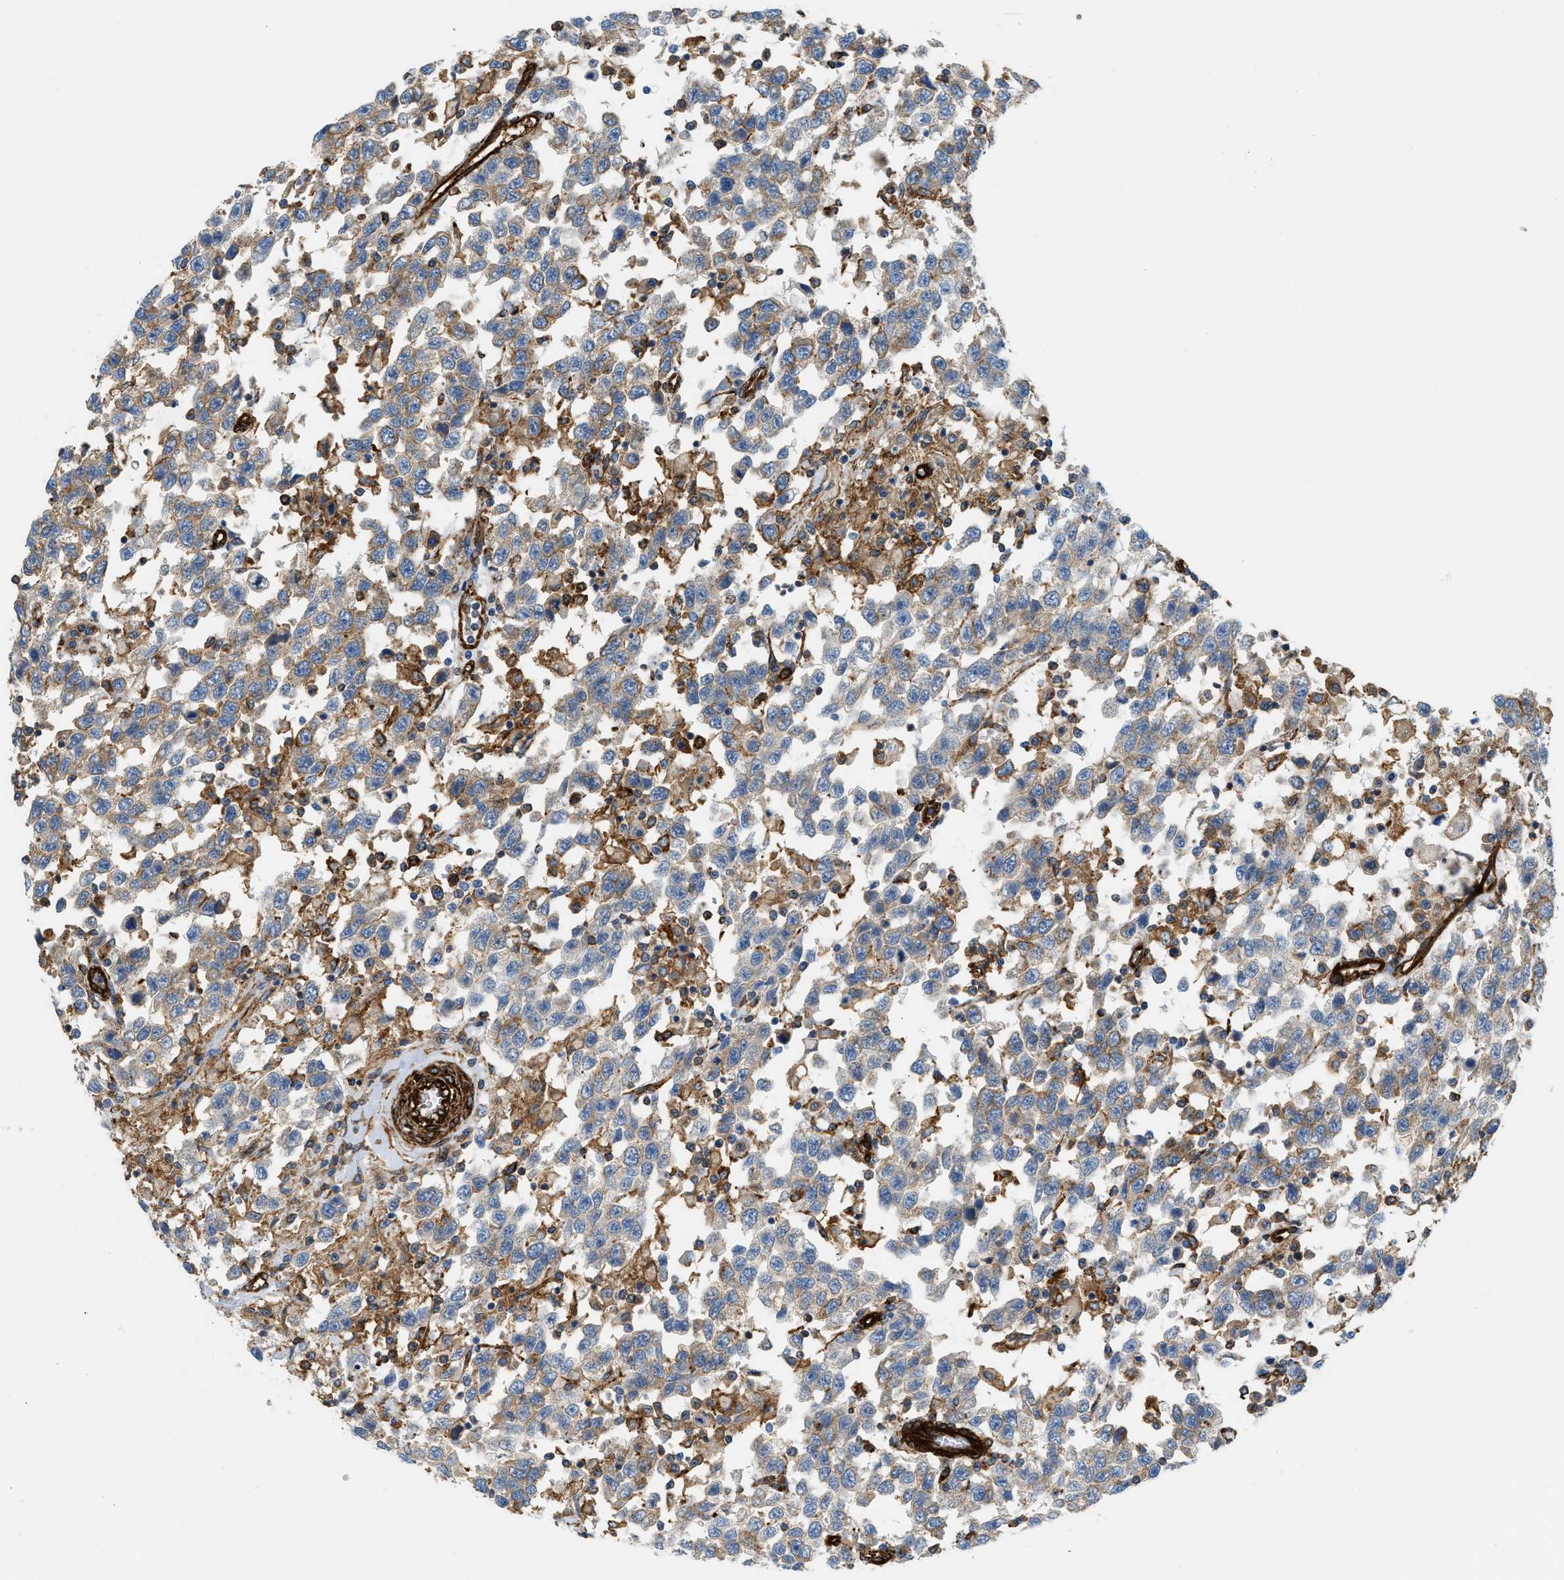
{"staining": {"intensity": "weak", "quantity": ">75%", "location": "cytoplasmic/membranous"}, "tissue": "testis cancer", "cell_type": "Tumor cells", "image_type": "cancer", "snomed": [{"axis": "morphology", "description": "Seminoma, NOS"}, {"axis": "topography", "description": "Testis"}], "caption": "This is an image of IHC staining of seminoma (testis), which shows weak positivity in the cytoplasmic/membranous of tumor cells.", "gene": "HIP1", "patient": {"sex": "male", "age": 41}}